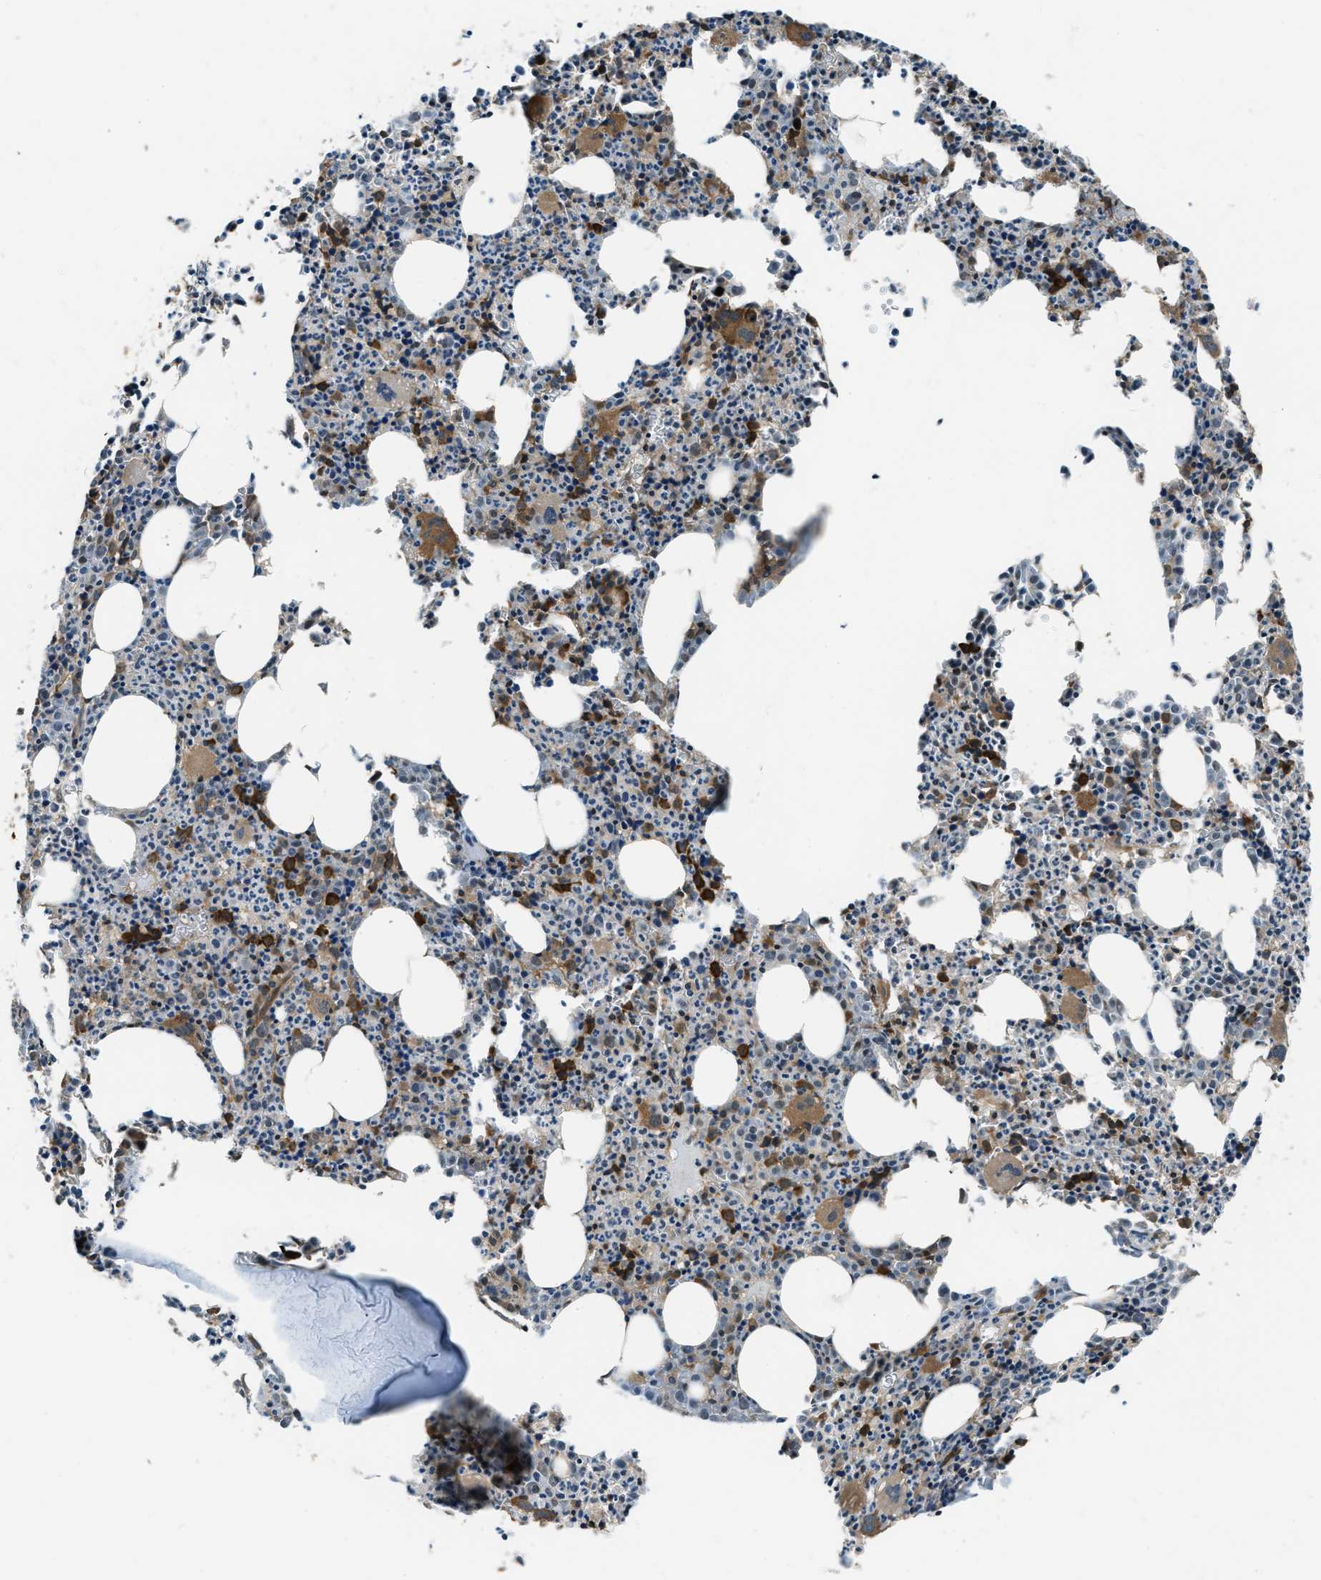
{"staining": {"intensity": "strong", "quantity": "25%-75%", "location": "cytoplasmic/membranous,nuclear"}, "tissue": "bone marrow", "cell_type": "Hematopoietic cells", "image_type": "normal", "snomed": [{"axis": "morphology", "description": "Normal tissue, NOS"}, {"axis": "morphology", "description": "Inflammation, NOS"}, {"axis": "topography", "description": "Bone marrow"}], "caption": "An immunohistochemistry (IHC) photomicrograph of unremarkable tissue is shown. Protein staining in brown highlights strong cytoplasmic/membranous,nuclear positivity in bone marrow within hematopoietic cells.", "gene": "NUDCD3", "patient": {"sex": "male", "age": 31}}